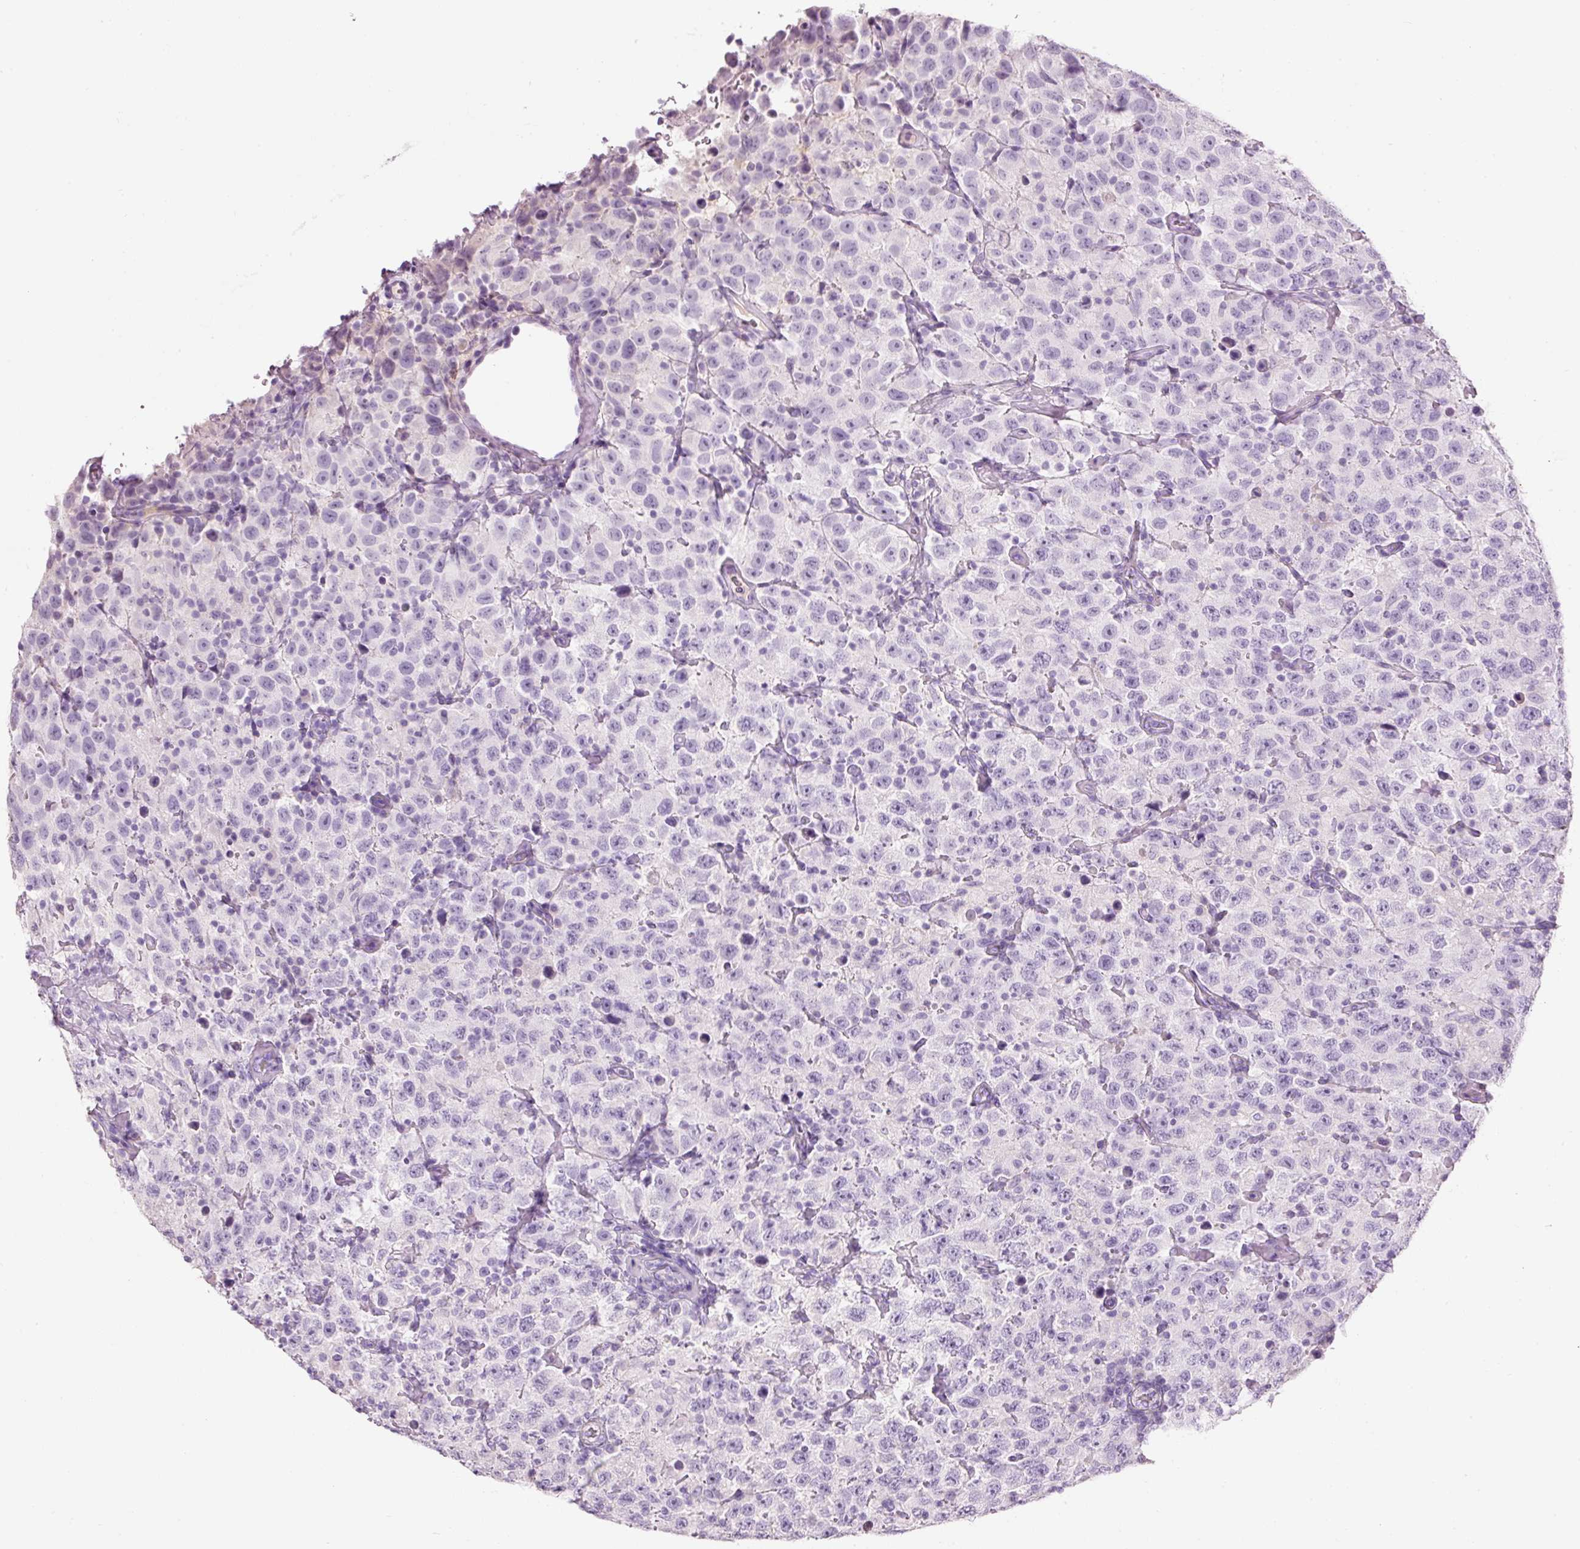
{"staining": {"intensity": "negative", "quantity": "none", "location": "none"}, "tissue": "testis cancer", "cell_type": "Tumor cells", "image_type": "cancer", "snomed": [{"axis": "morphology", "description": "Seminoma, NOS"}, {"axis": "topography", "description": "Testis"}], "caption": "Testis cancer (seminoma) was stained to show a protein in brown. There is no significant expression in tumor cells. (DAB immunohistochemistry with hematoxylin counter stain).", "gene": "MFAP4", "patient": {"sex": "male", "age": 41}}